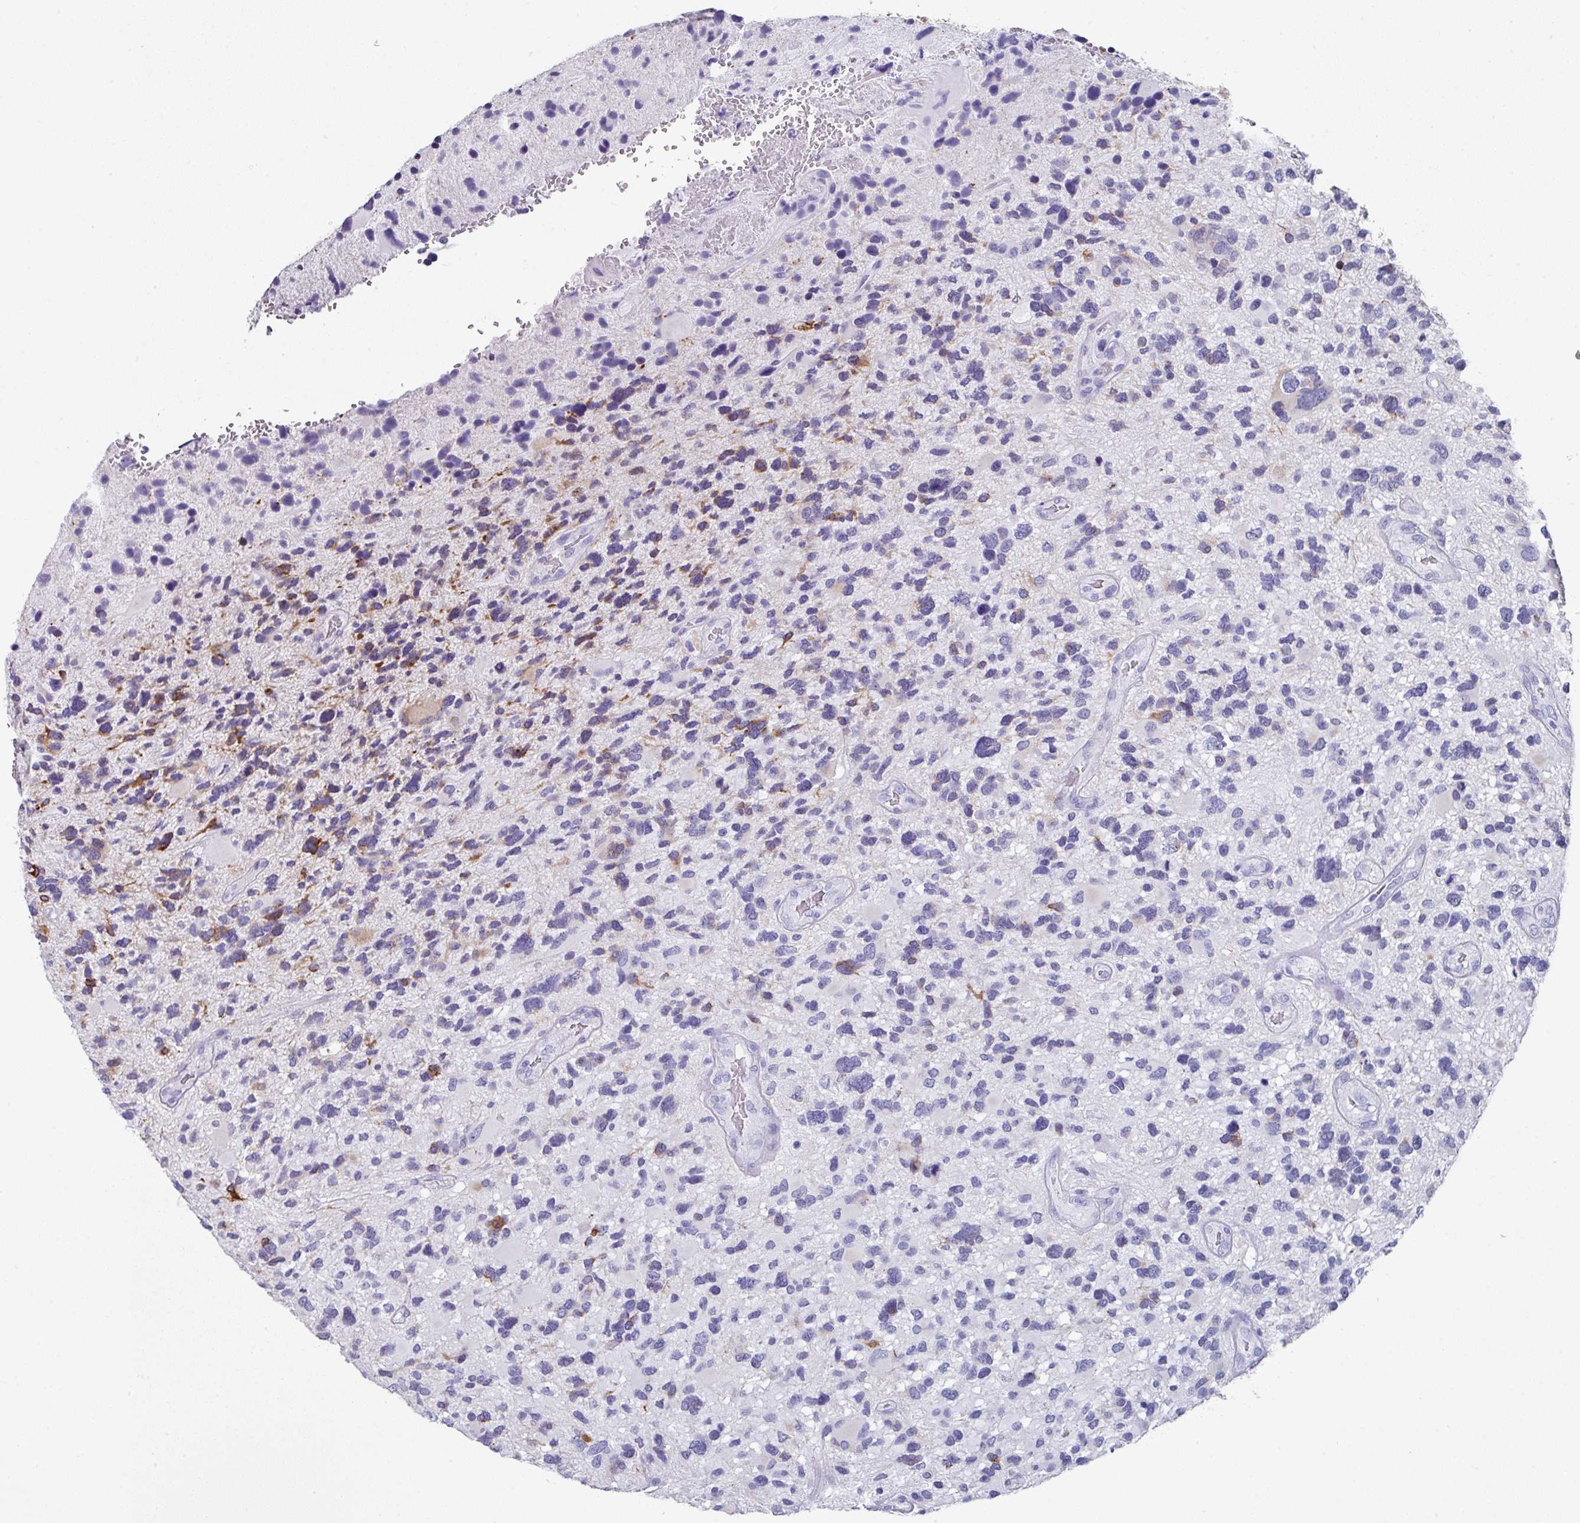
{"staining": {"intensity": "moderate", "quantity": "<25%", "location": "cytoplasmic/membranous"}, "tissue": "glioma", "cell_type": "Tumor cells", "image_type": "cancer", "snomed": [{"axis": "morphology", "description": "Glioma, malignant, High grade"}, {"axis": "topography", "description": "Brain"}], "caption": "This photomicrograph exhibits IHC staining of human glioma, with low moderate cytoplasmic/membranous staining in about <25% of tumor cells.", "gene": "PEX10", "patient": {"sex": "female", "age": 11}}